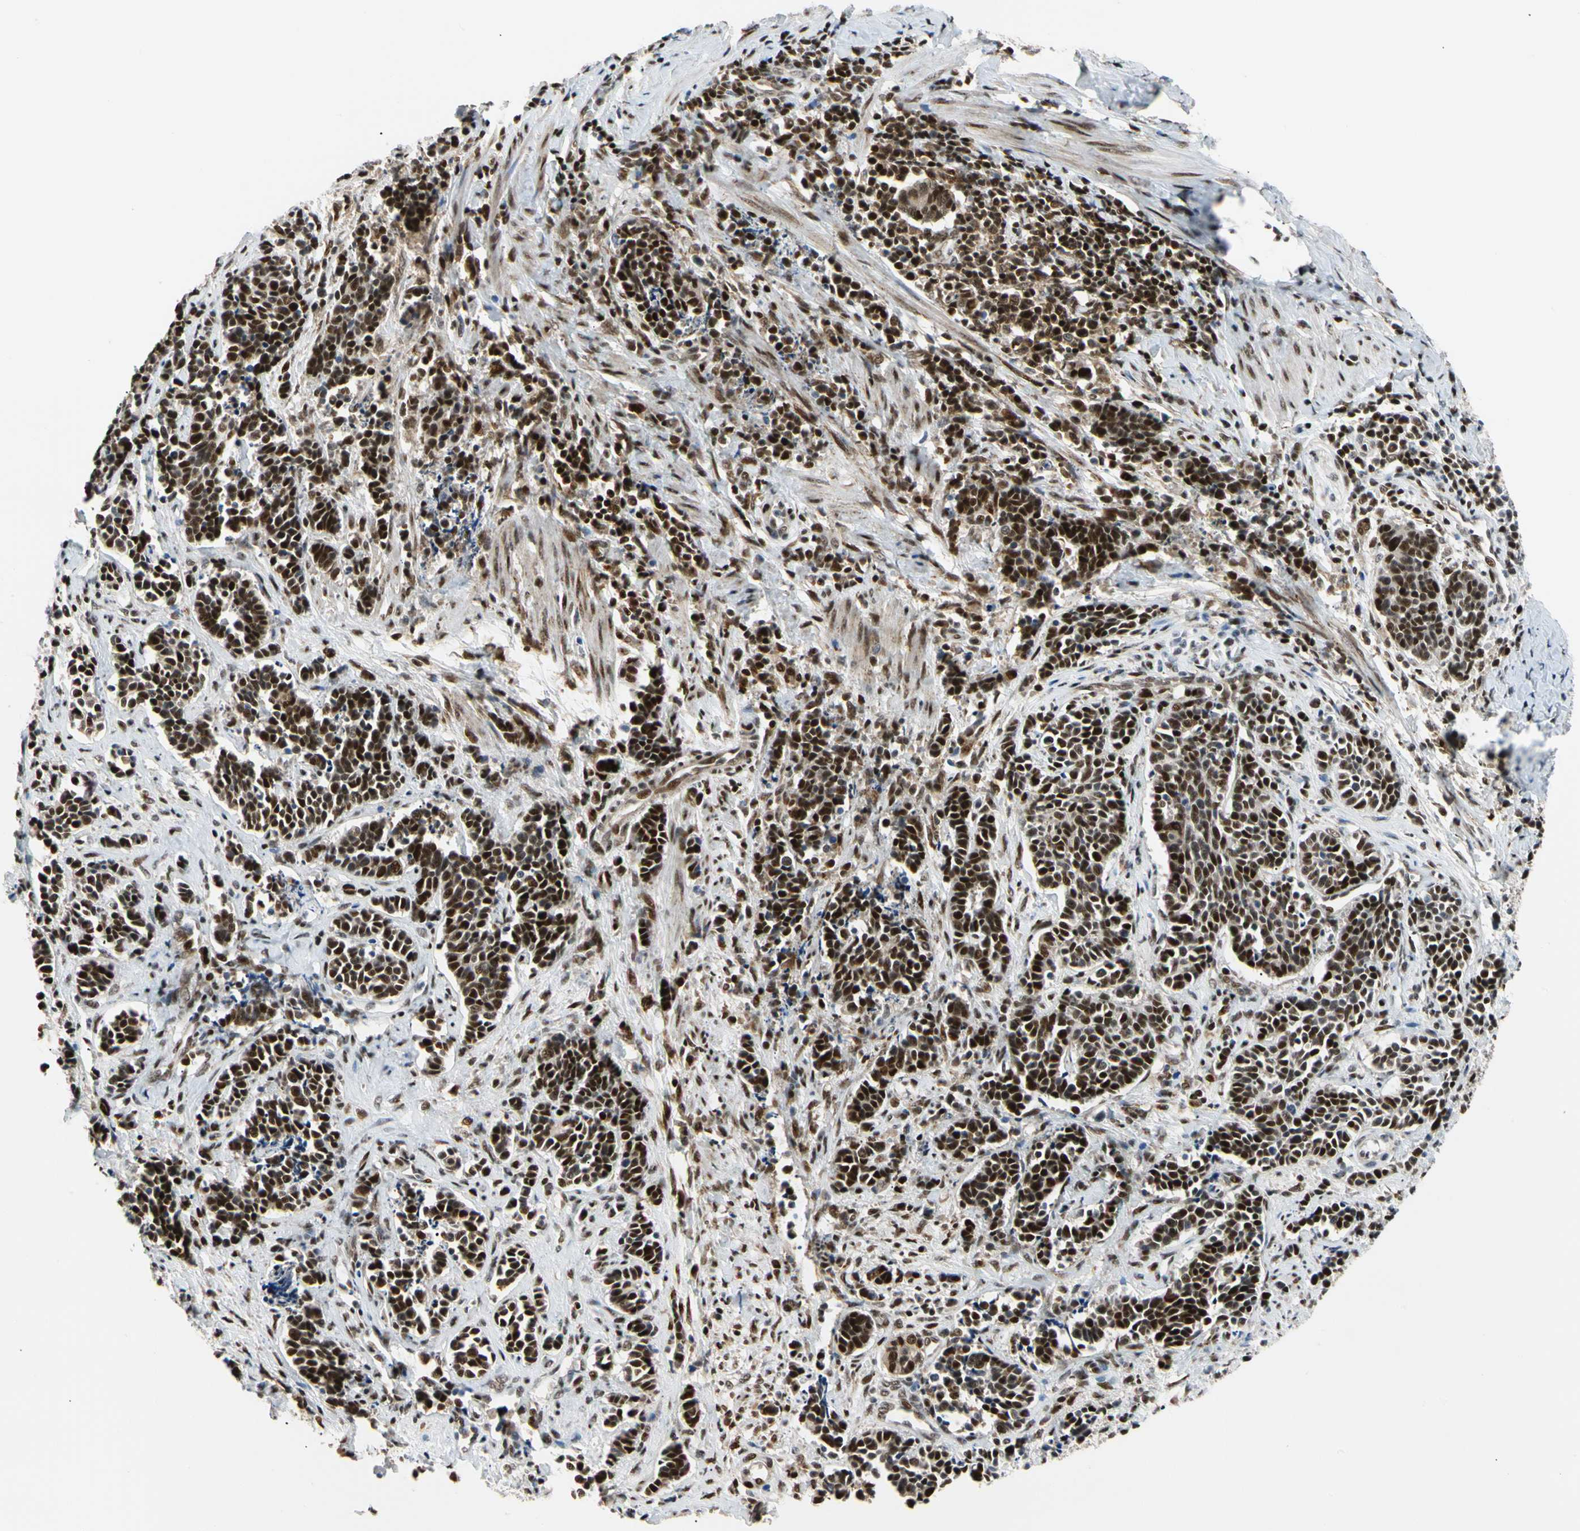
{"staining": {"intensity": "strong", "quantity": ">75%", "location": "nuclear"}, "tissue": "cervical cancer", "cell_type": "Tumor cells", "image_type": "cancer", "snomed": [{"axis": "morphology", "description": "Squamous cell carcinoma, NOS"}, {"axis": "topography", "description": "Cervix"}], "caption": "A high-resolution photomicrograph shows IHC staining of cervical cancer (squamous cell carcinoma), which reveals strong nuclear positivity in about >75% of tumor cells. The staining was performed using DAB to visualize the protein expression in brown, while the nuclei were stained in blue with hematoxylin (Magnification: 20x).", "gene": "E2F1", "patient": {"sex": "female", "age": 35}}